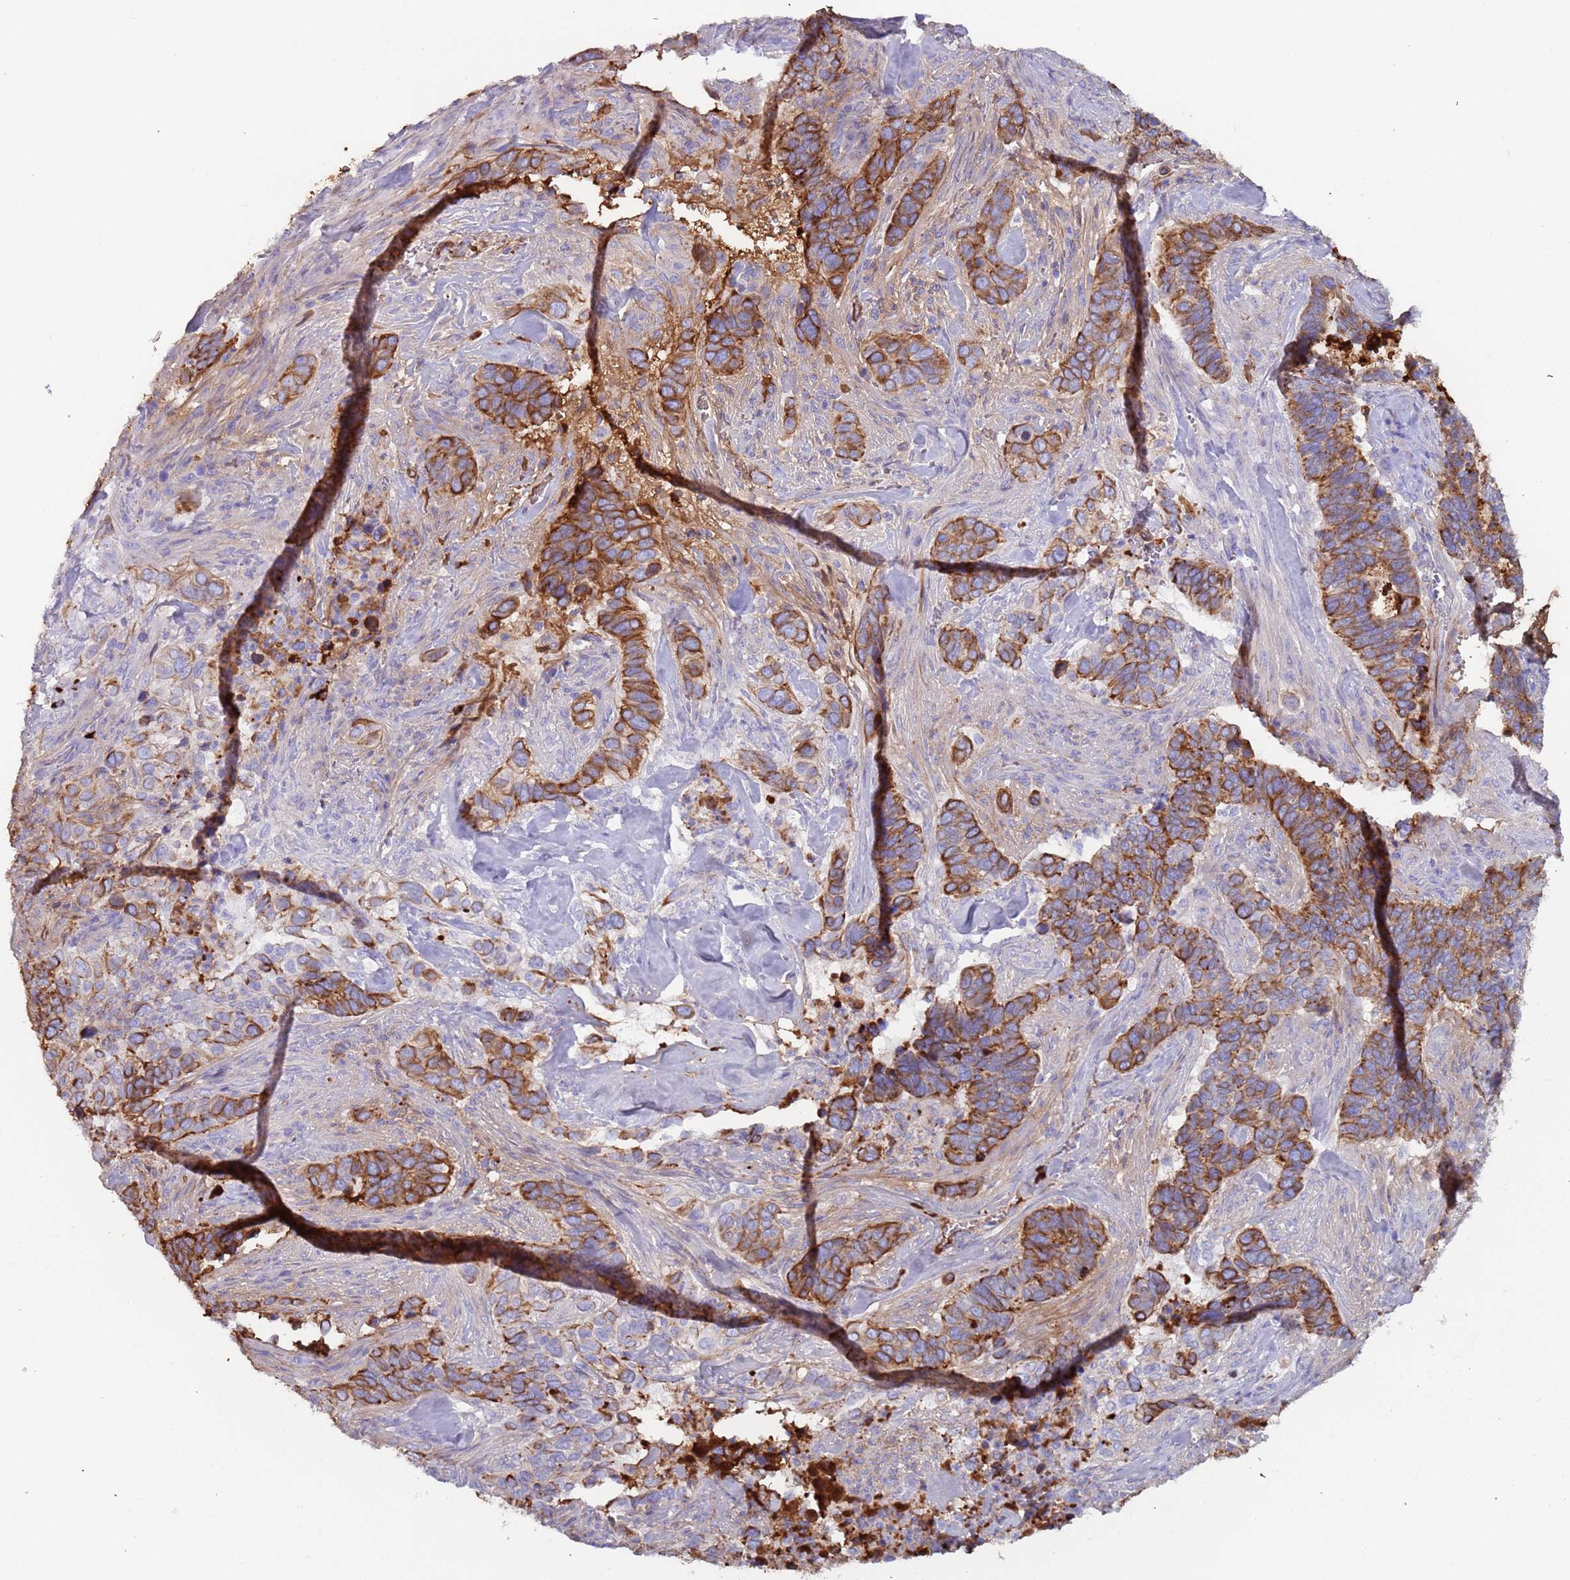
{"staining": {"intensity": "moderate", "quantity": ">75%", "location": "cytoplasmic/membranous"}, "tissue": "cervical cancer", "cell_type": "Tumor cells", "image_type": "cancer", "snomed": [{"axis": "morphology", "description": "Squamous cell carcinoma, NOS"}, {"axis": "topography", "description": "Cervix"}], "caption": "Human cervical cancer stained with a protein marker demonstrates moderate staining in tumor cells.", "gene": "CYSLTR2", "patient": {"sex": "female", "age": 38}}